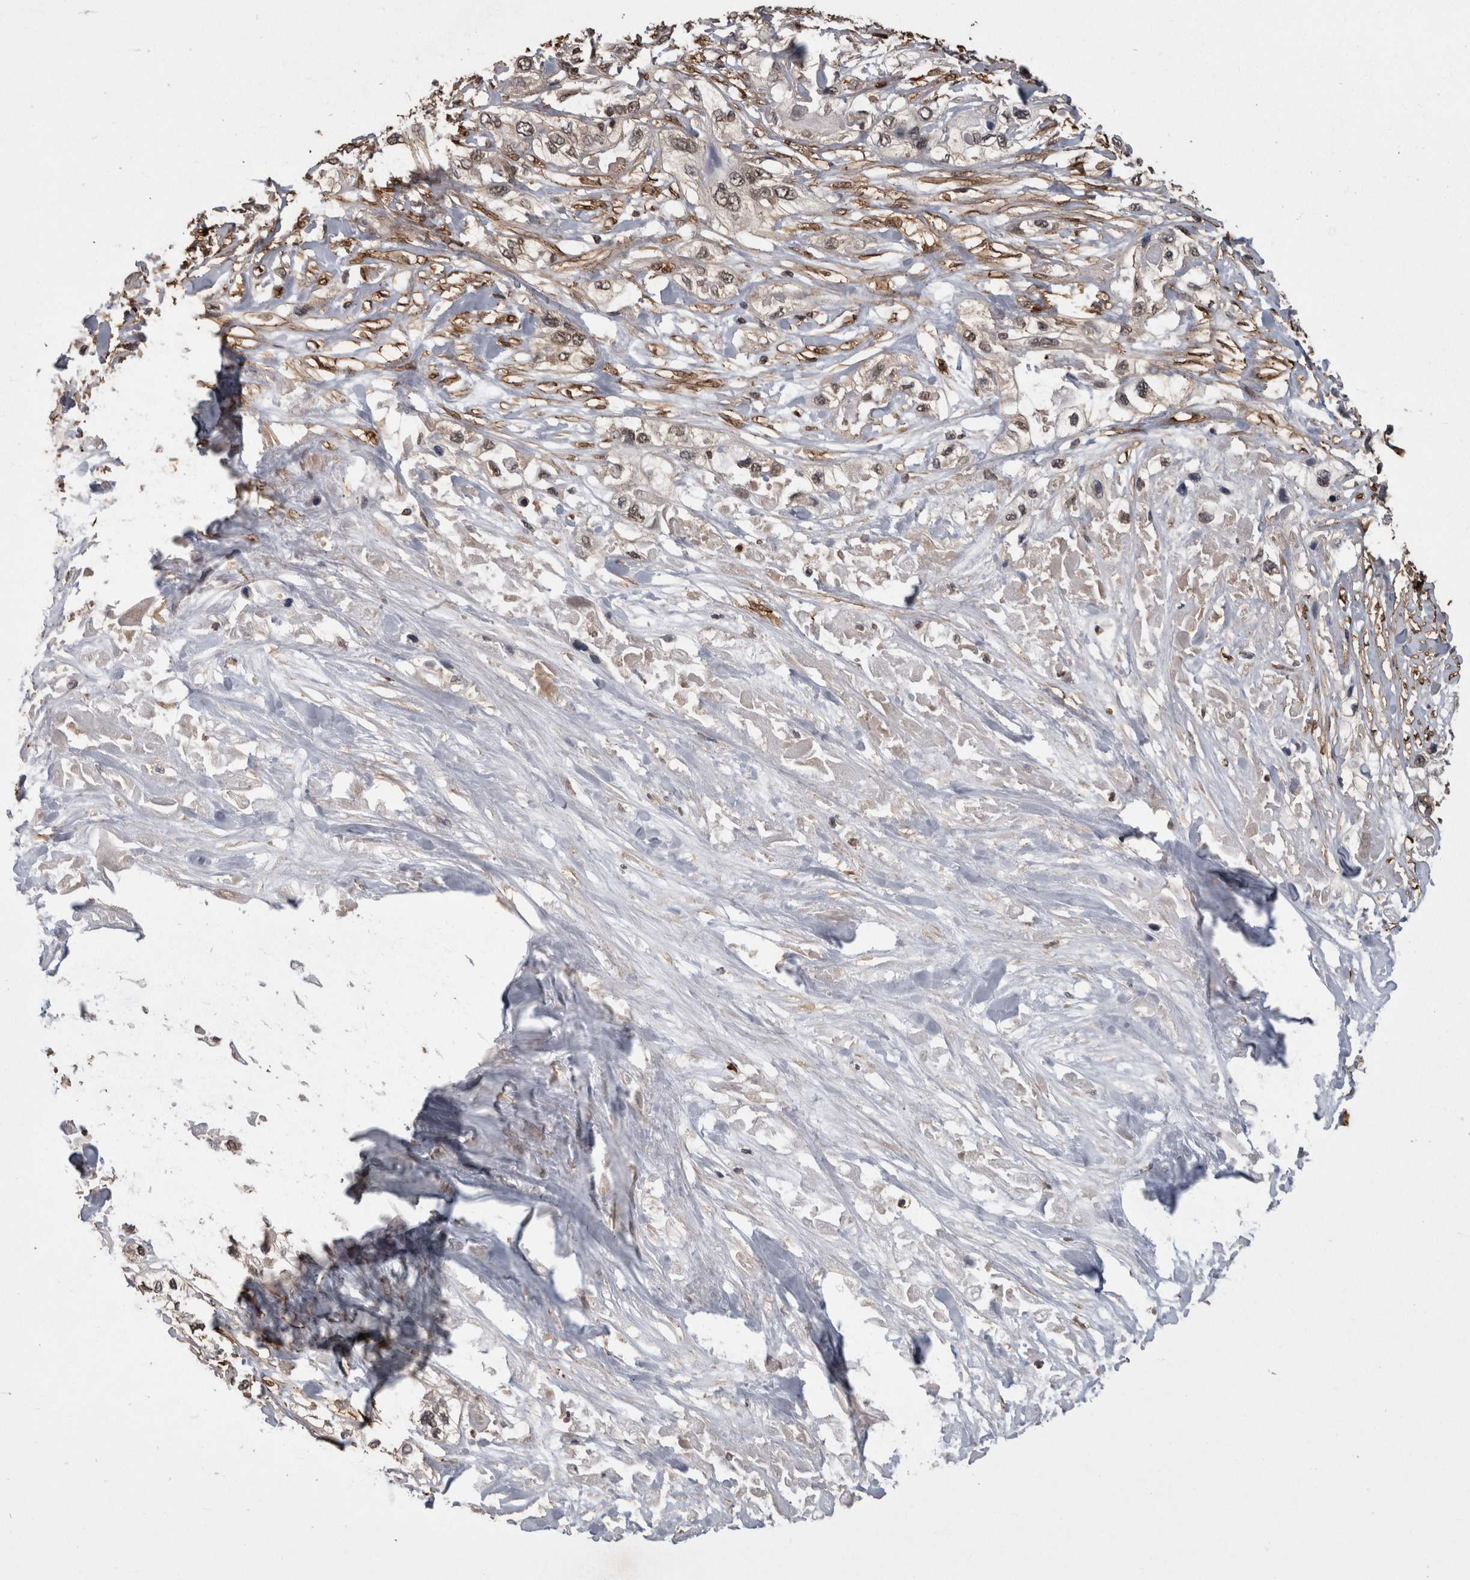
{"staining": {"intensity": "weak", "quantity": ">75%", "location": "cytoplasmic/membranous,nuclear"}, "tissue": "pancreatic cancer", "cell_type": "Tumor cells", "image_type": "cancer", "snomed": [{"axis": "morphology", "description": "Adenocarcinoma, NOS"}, {"axis": "topography", "description": "Pancreas"}], "caption": "An image of pancreatic adenocarcinoma stained for a protein displays weak cytoplasmic/membranous and nuclear brown staining in tumor cells. The protein is shown in brown color, while the nuclei are stained blue.", "gene": "LXN", "patient": {"sex": "female", "age": 70}}